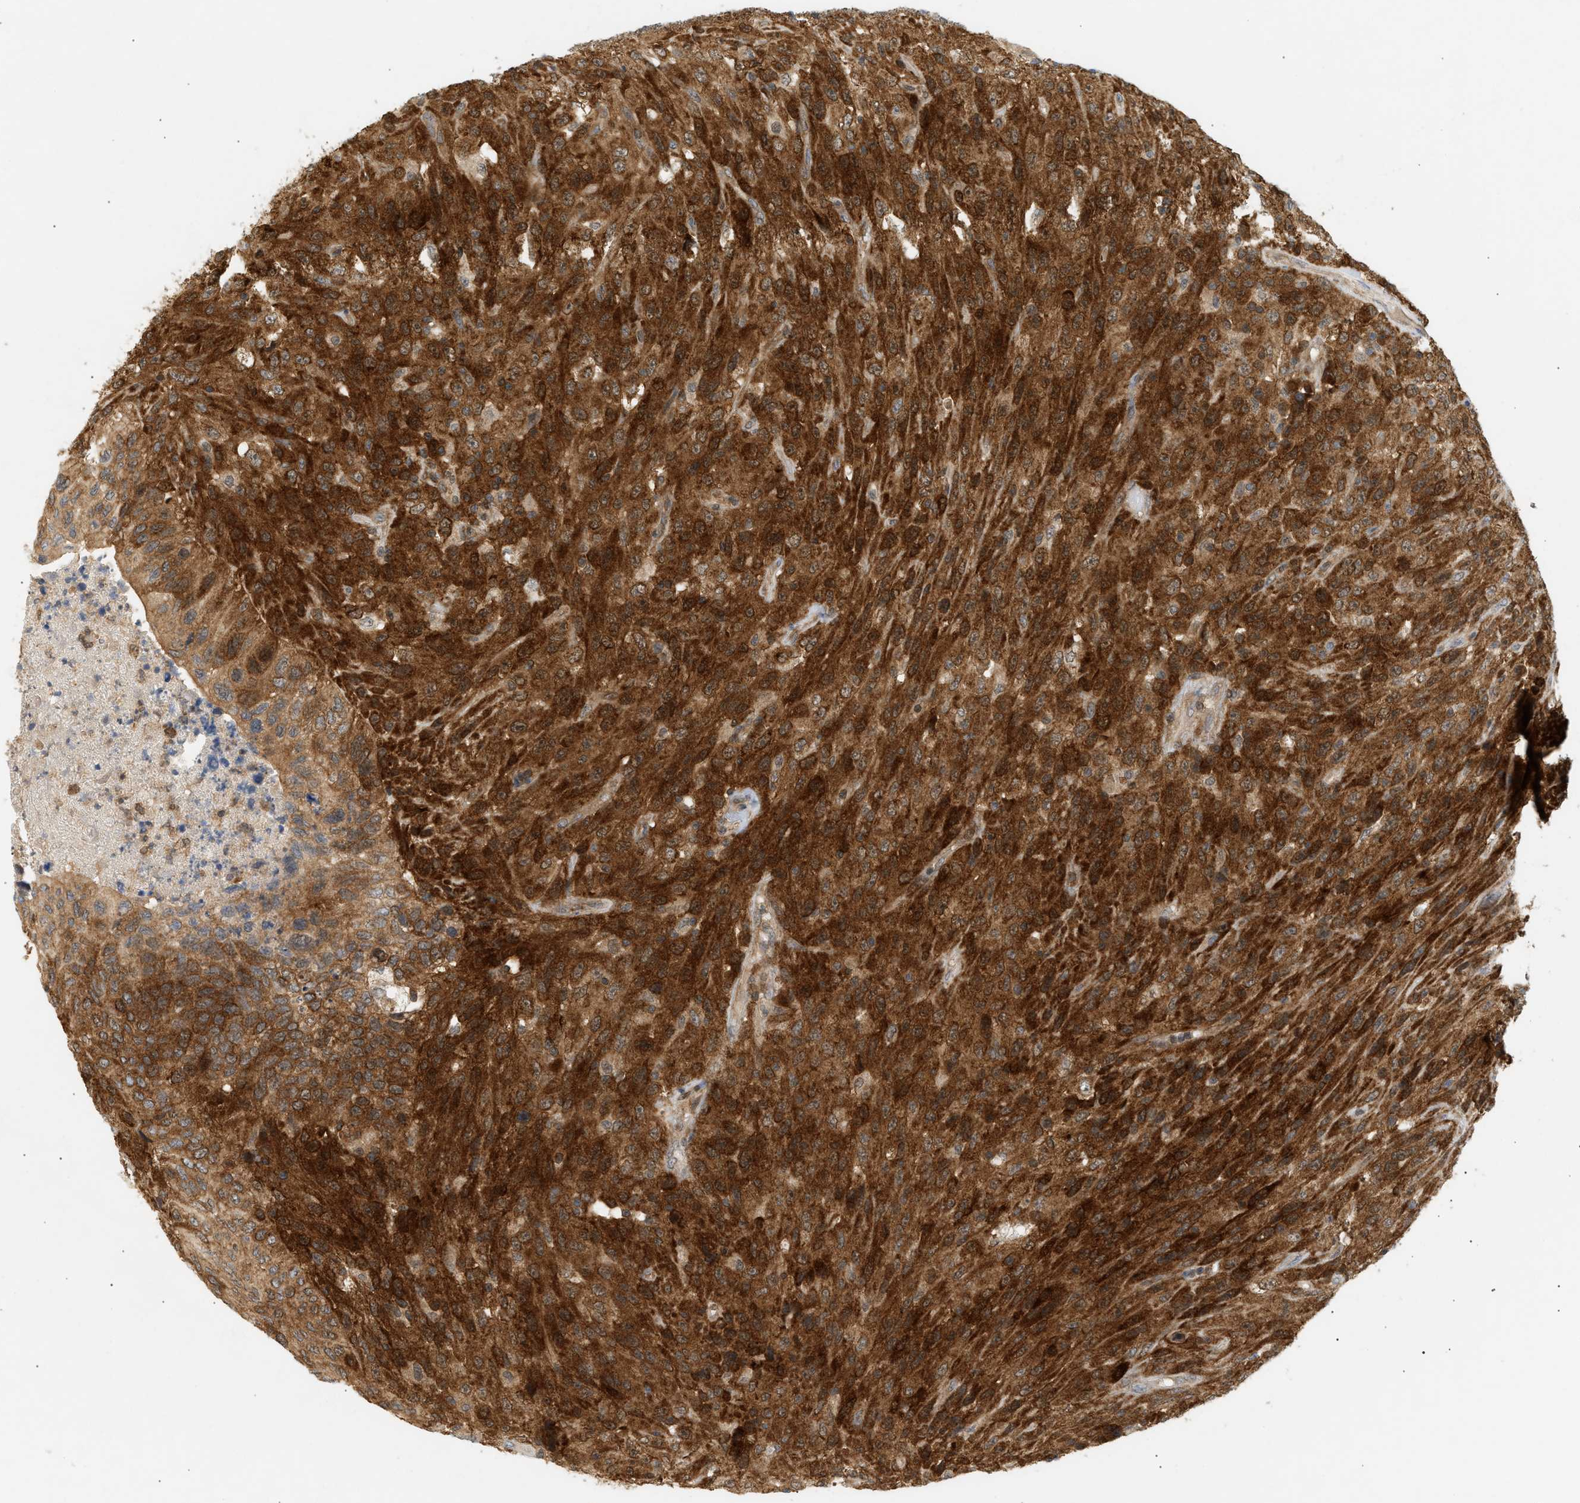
{"staining": {"intensity": "strong", "quantity": ">75%", "location": "cytoplasmic/membranous"}, "tissue": "urothelial cancer", "cell_type": "Tumor cells", "image_type": "cancer", "snomed": [{"axis": "morphology", "description": "Urothelial carcinoma, High grade"}, {"axis": "topography", "description": "Urinary bladder"}], "caption": "Tumor cells display high levels of strong cytoplasmic/membranous expression in about >75% of cells in urothelial cancer.", "gene": "SHC1", "patient": {"sex": "male", "age": 66}}